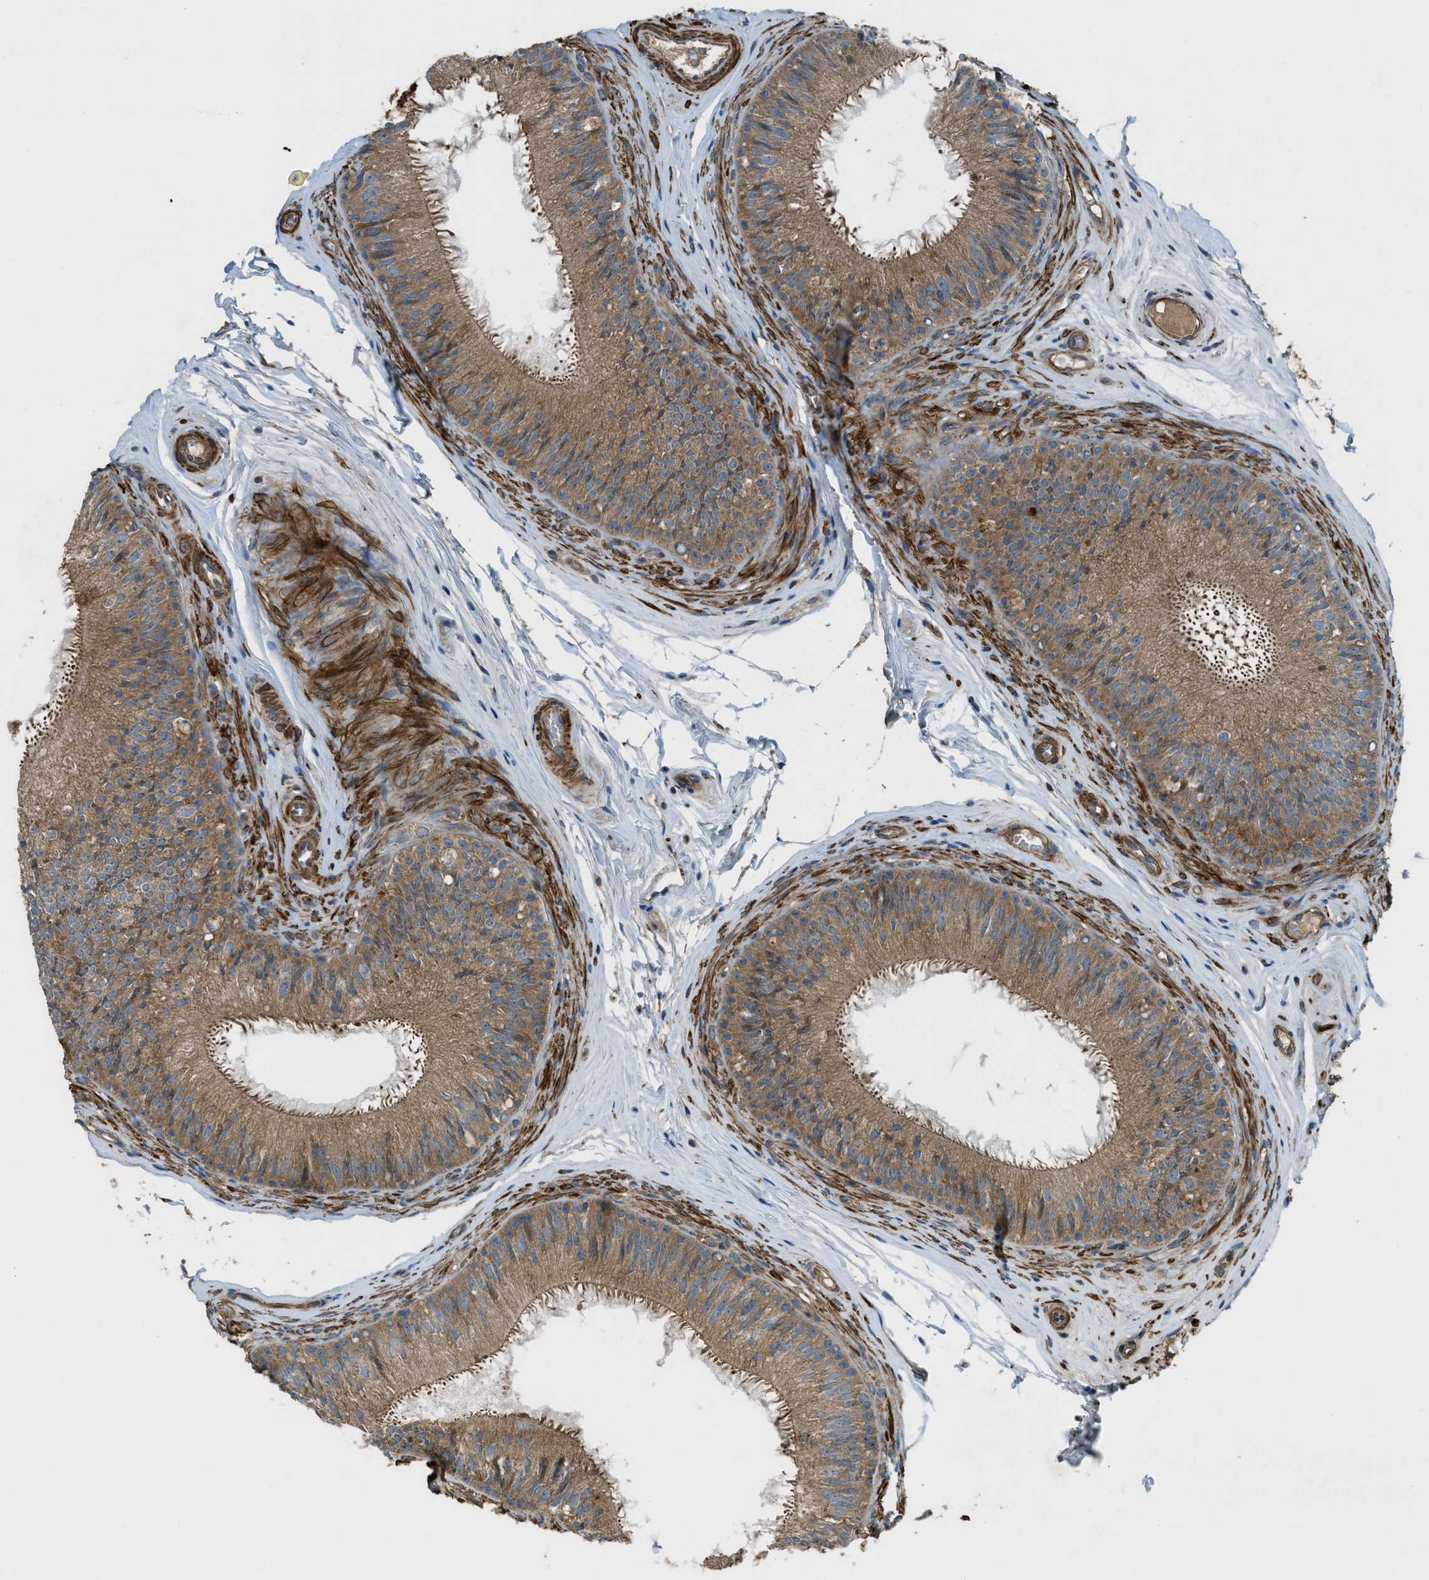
{"staining": {"intensity": "moderate", "quantity": ">75%", "location": "cytoplasmic/membranous"}, "tissue": "epididymis", "cell_type": "Glandular cells", "image_type": "normal", "snomed": [{"axis": "morphology", "description": "Normal tissue, NOS"}, {"axis": "topography", "description": "Testis"}, {"axis": "topography", "description": "Epididymis"}], "caption": "Moderate cytoplasmic/membranous protein staining is appreciated in about >75% of glandular cells in epididymis.", "gene": "VEZT", "patient": {"sex": "male", "age": 36}}